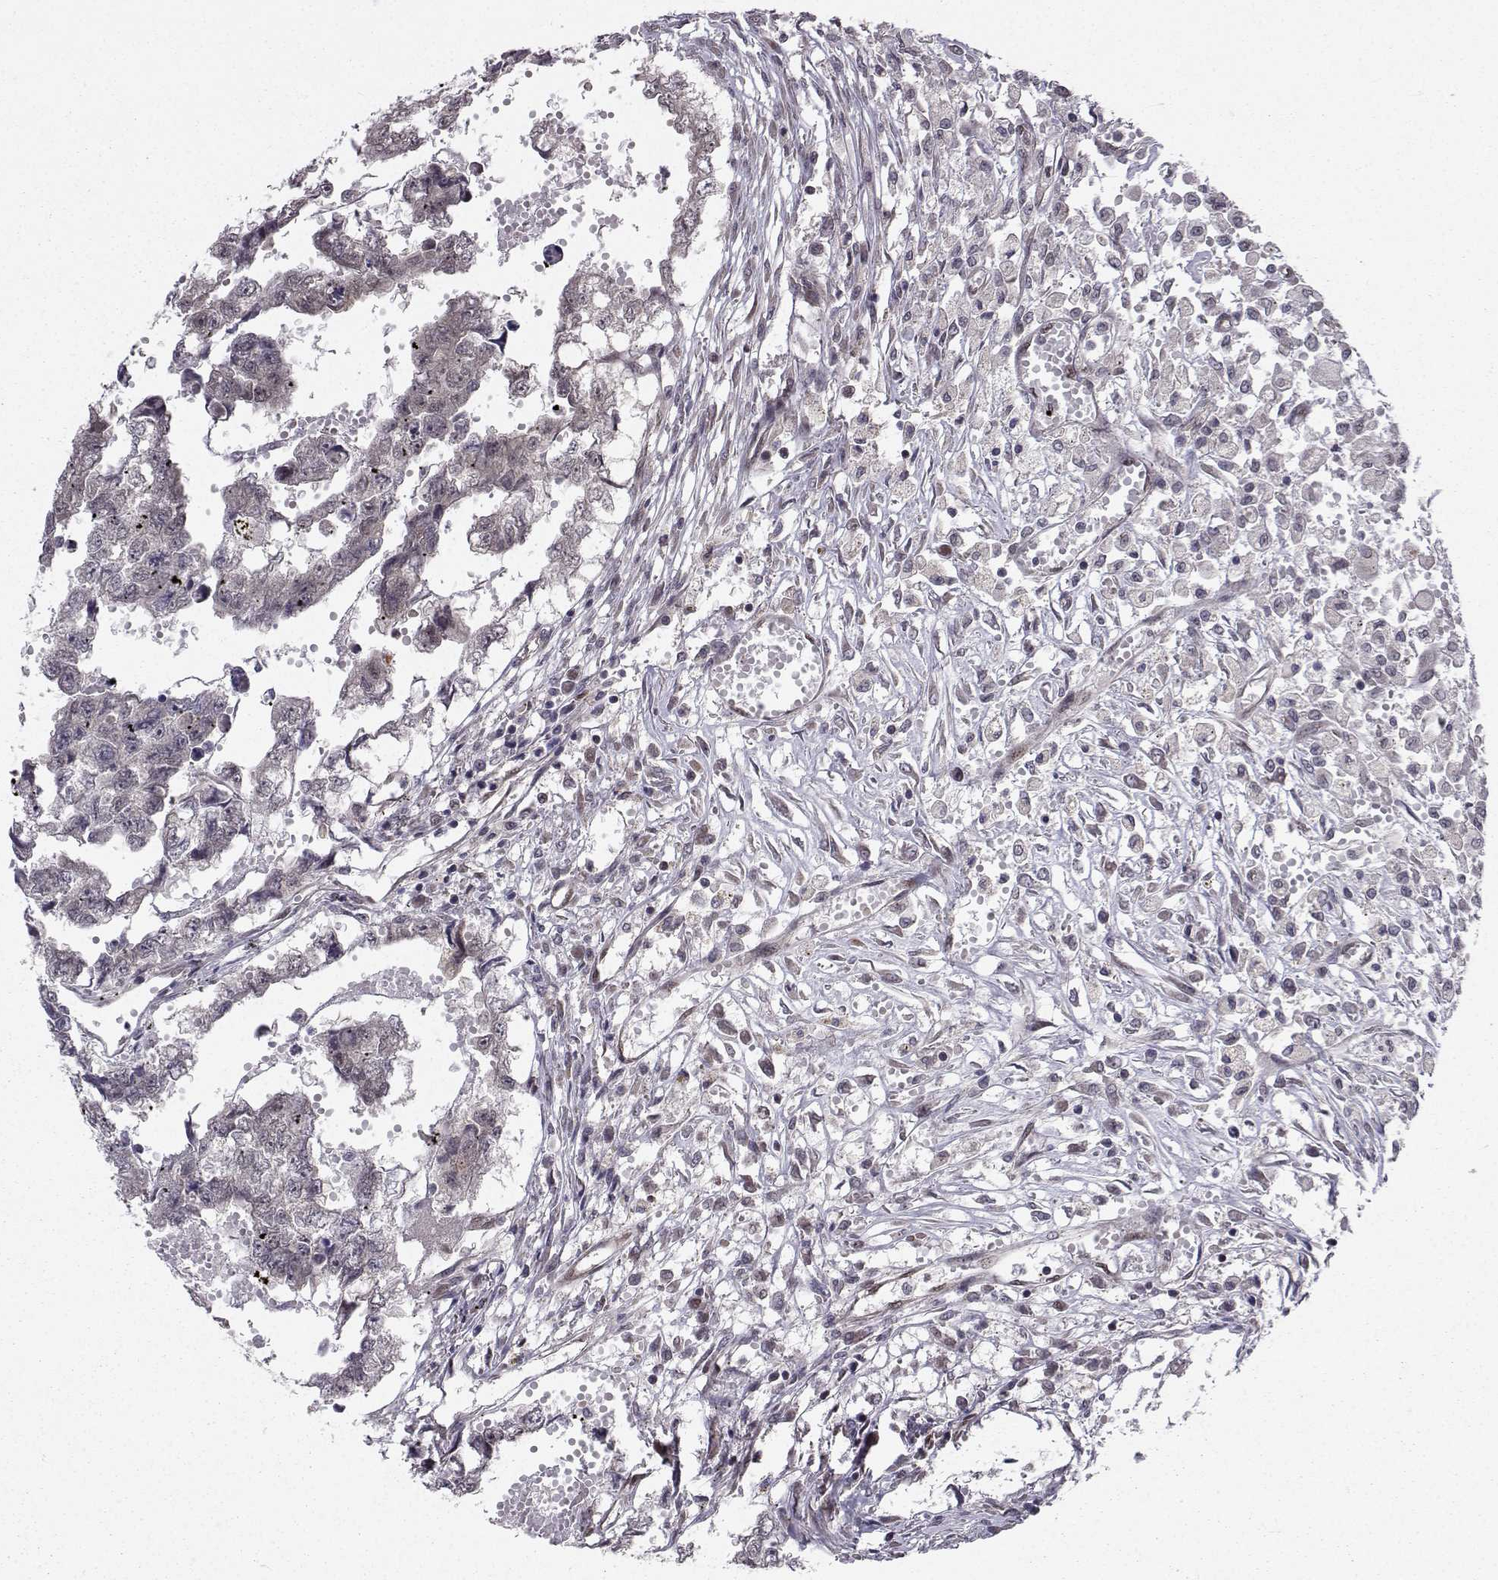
{"staining": {"intensity": "negative", "quantity": "none", "location": "none"}, "tissue": "testis cancer", "cell_type": "Tumor cells", "image_type": "cancer", "snomed": [{"axis": "morphology", "description": "Carcinoma, Embryonal, NOS"}, {"axis": "morphology", "description": "Teratoma, malignant, NOS"}, {"axis": "topography", "description": "Testis"}], "caption": "An immunohistochemistry (IHC) micrograph of teratoma (malignant) (testis) is shown. There is no staining in tumor cells of teratoma (malignant) (testis).", "gene": "PKN2", "patient": {"sex": "male", "age": 44}}